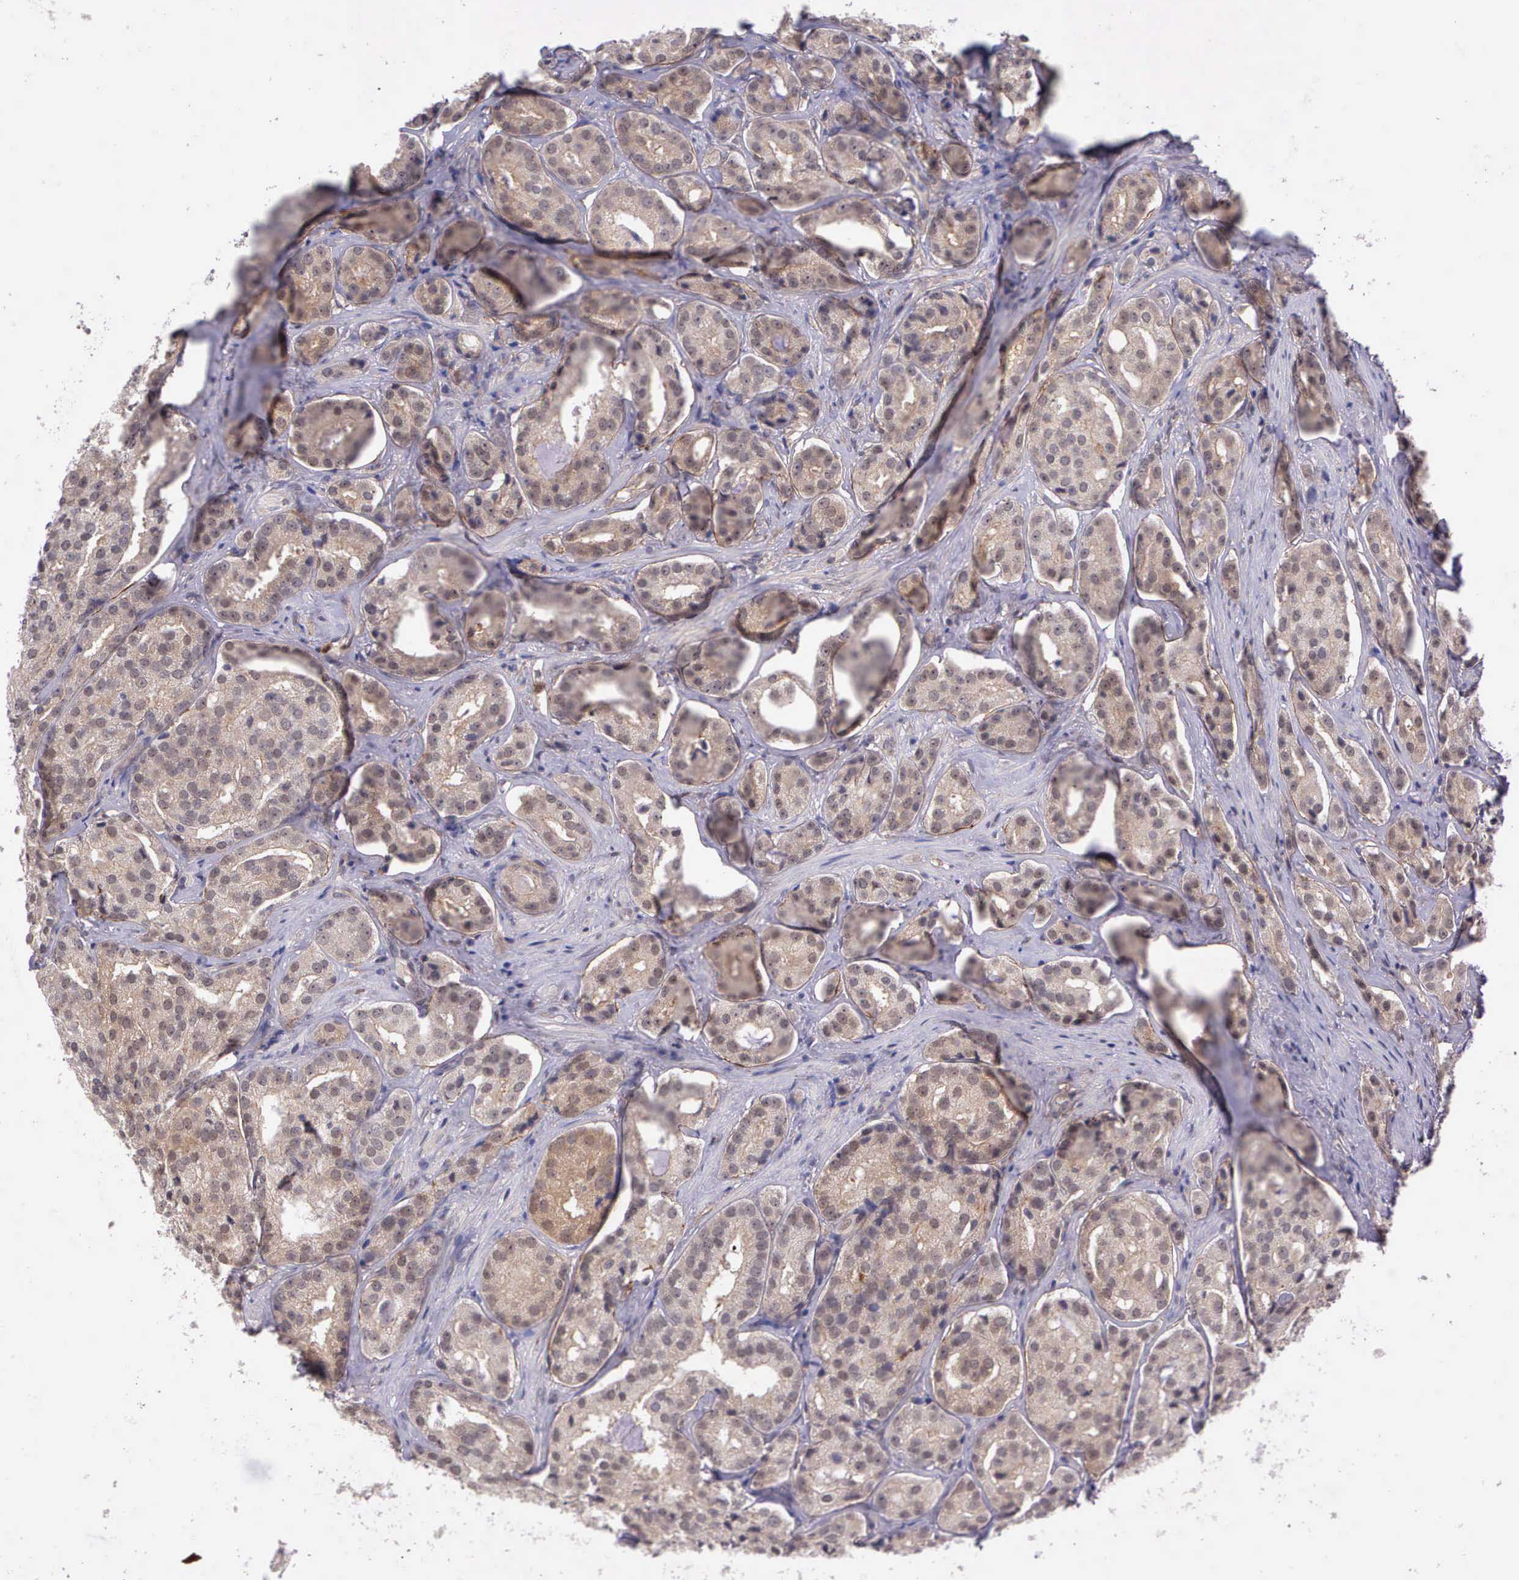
{"staining": {"intensity": "weak", "quantity": "<25%", "location": "cytoplasmic/membranous"}, "tissue": "prostate cancer", "cell_type": "Tumor cells", "image_type": "cancer", "snomed": [{"axis": "morphology", "description": "Adenocarcinoma, High grade"}, {"axis": "topography", "description": "Prostate"}], "caption": "This is an immunohistochemistry histopathology image of human prostate cancer (high-grade adenocarcinoma). There is no positivity in tumor cells.", "gene": "PRICKLE3", "patient": {"sex": "male", "age": 64}}